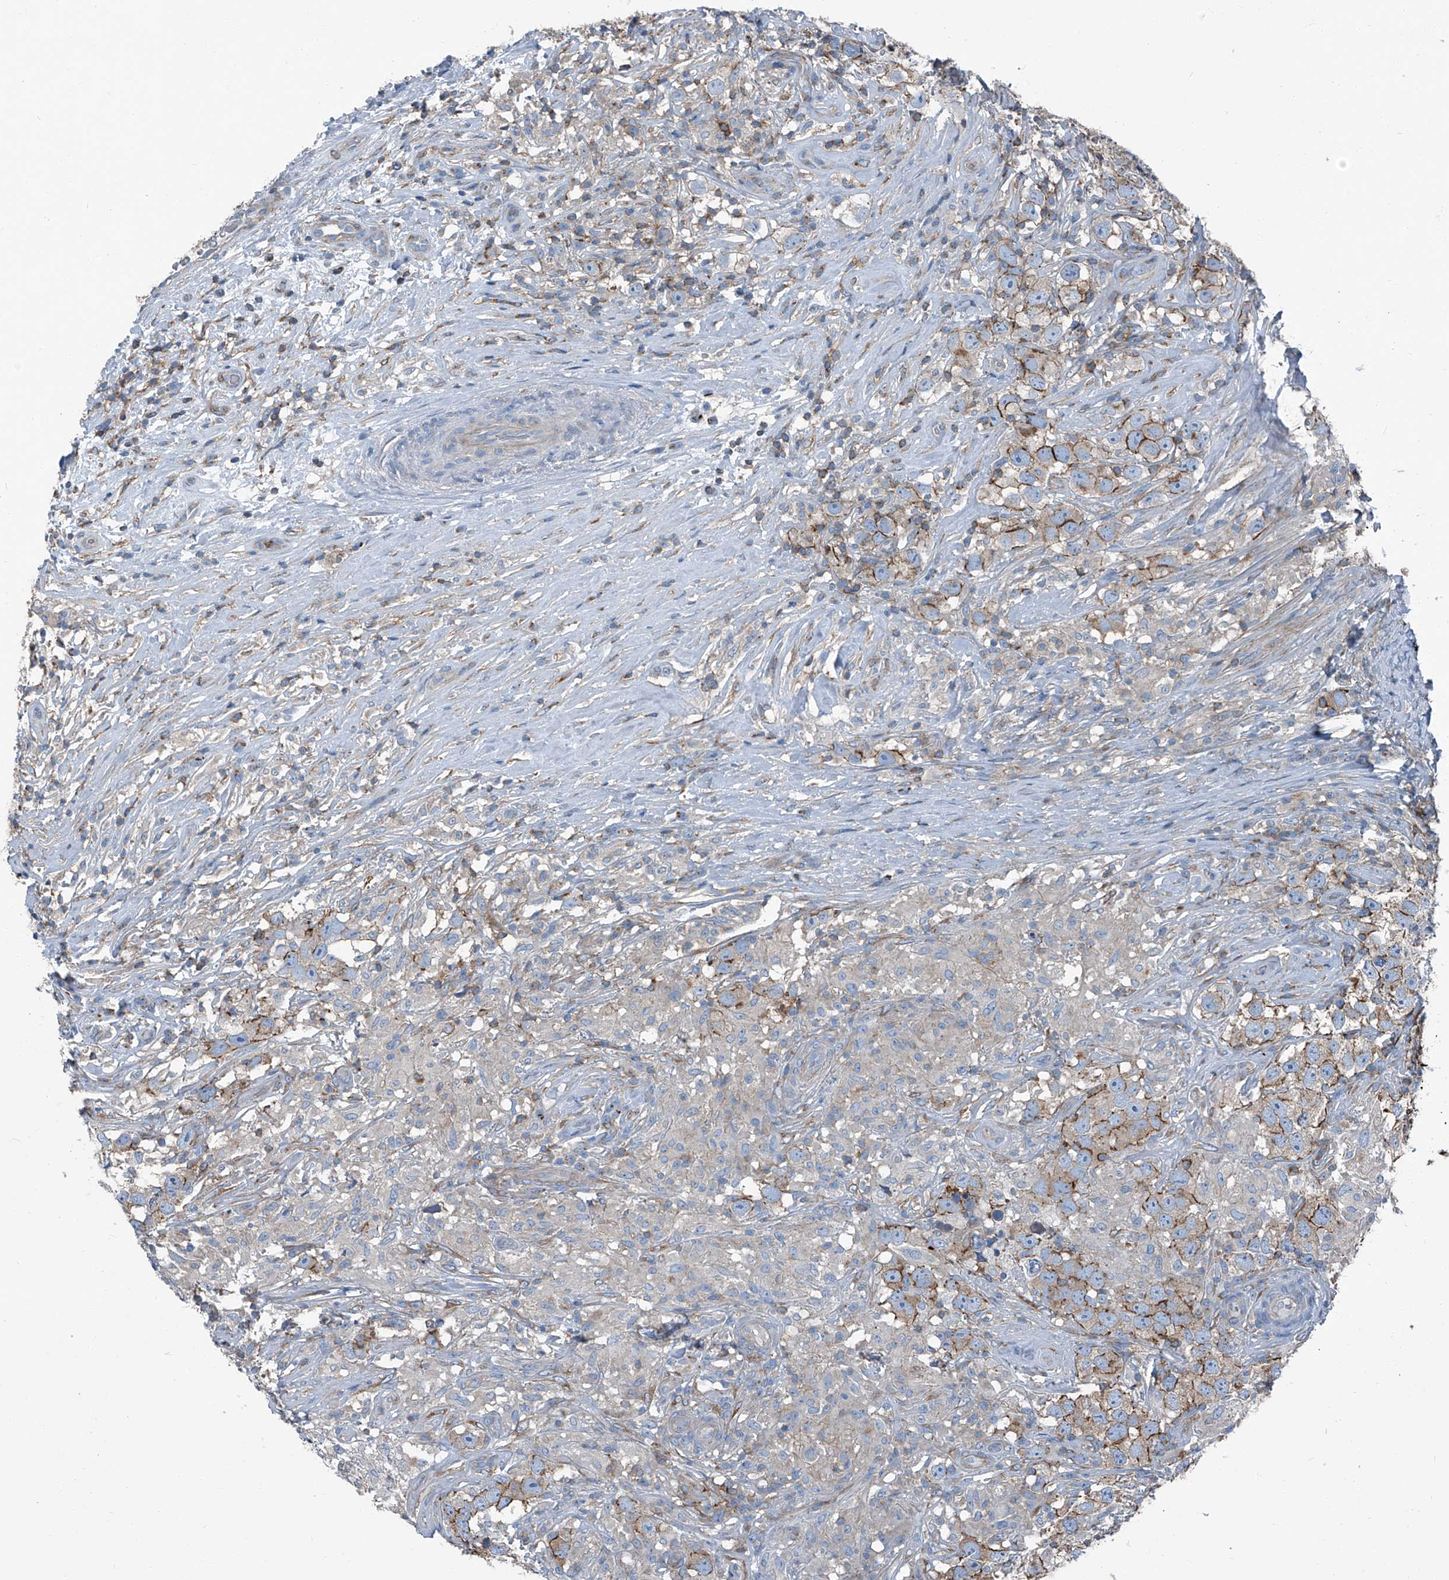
{"staining": {"intensity": "moderate", "quantity": "<25%", "location": "cytoplasmic/membranous"}, "tissue": "testis cancer", "cell_type": "Tumor cells", "image_type": "cancer", "snomed": [{"axis": "morphology", "description": "Seminoma, NOS"}, {"axis": "topography", "description": "Testis"}], "caption": "Brown immunohistochemical staining in testis seminoma displays moderate cytoplasmic/membranous positivity in about <25% of tumor cells. (DAB IHC, brown staining for protein, blue staining for nuclei).", "gene": "SEPTIN7", "patient": {"sex": "male", "age": 49}}